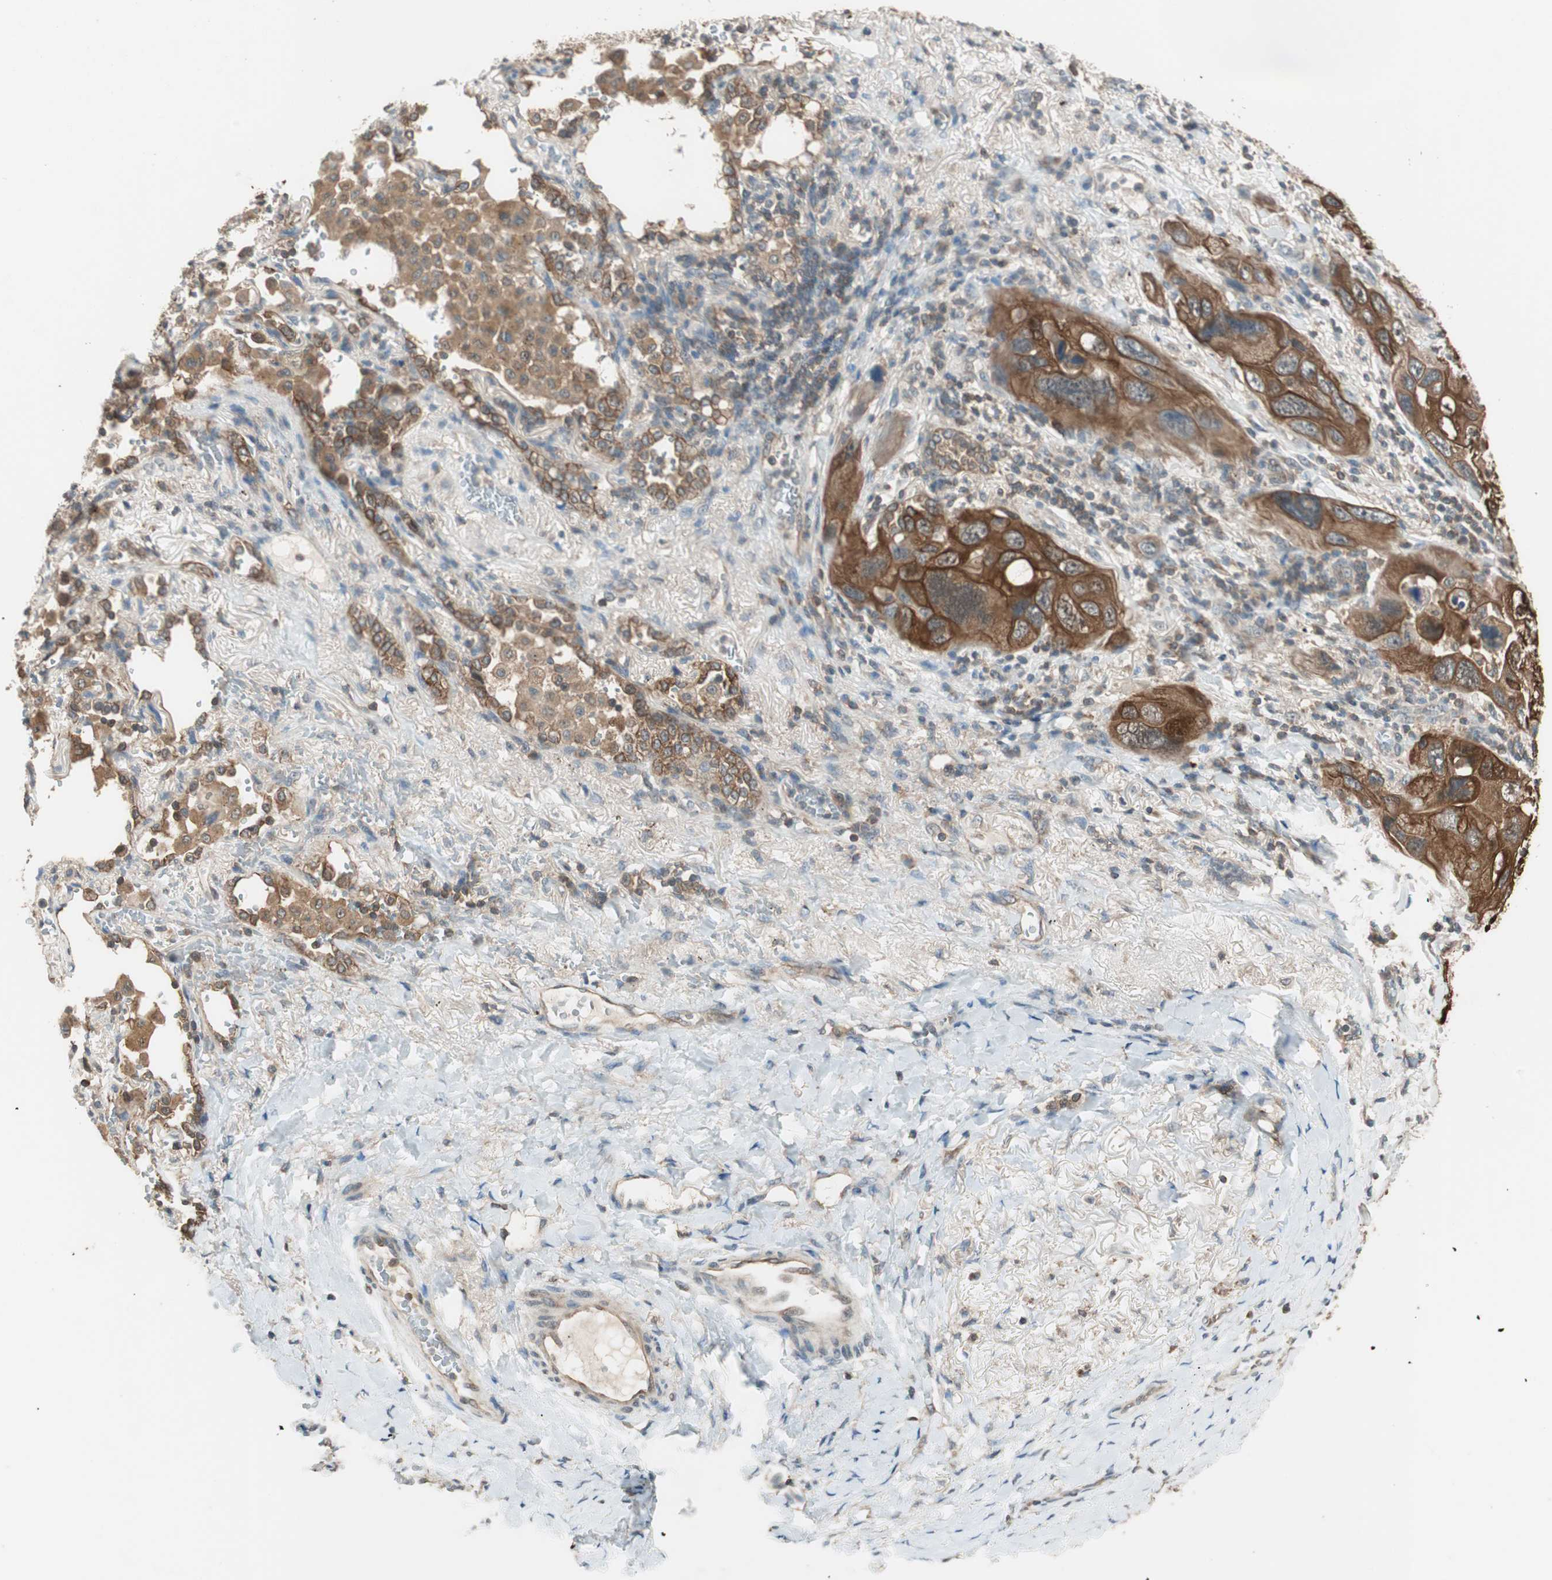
{"staining": {"intensity": "strong", "quantity": ">75%", "location": "cytoplasmic/membranous"}, "tissue": "lung cancer", "cell_type": "Tumor cells", "image_type": "cancer", "snomed": [{"axis": "morphology", "description": "Squamous cell carcinoma, NOS"}, {"axis": "topography", "description": "Lung"}], "caption": "Immunohistochemical staining of human lung squamous cell carcinoma demonstrates high levels of strong cytoplasmic/membranous protein positivity in approximately >75% of tumor cells.", "gene": "TRIM21", "patient": {"sex": "female", "age": 73}}